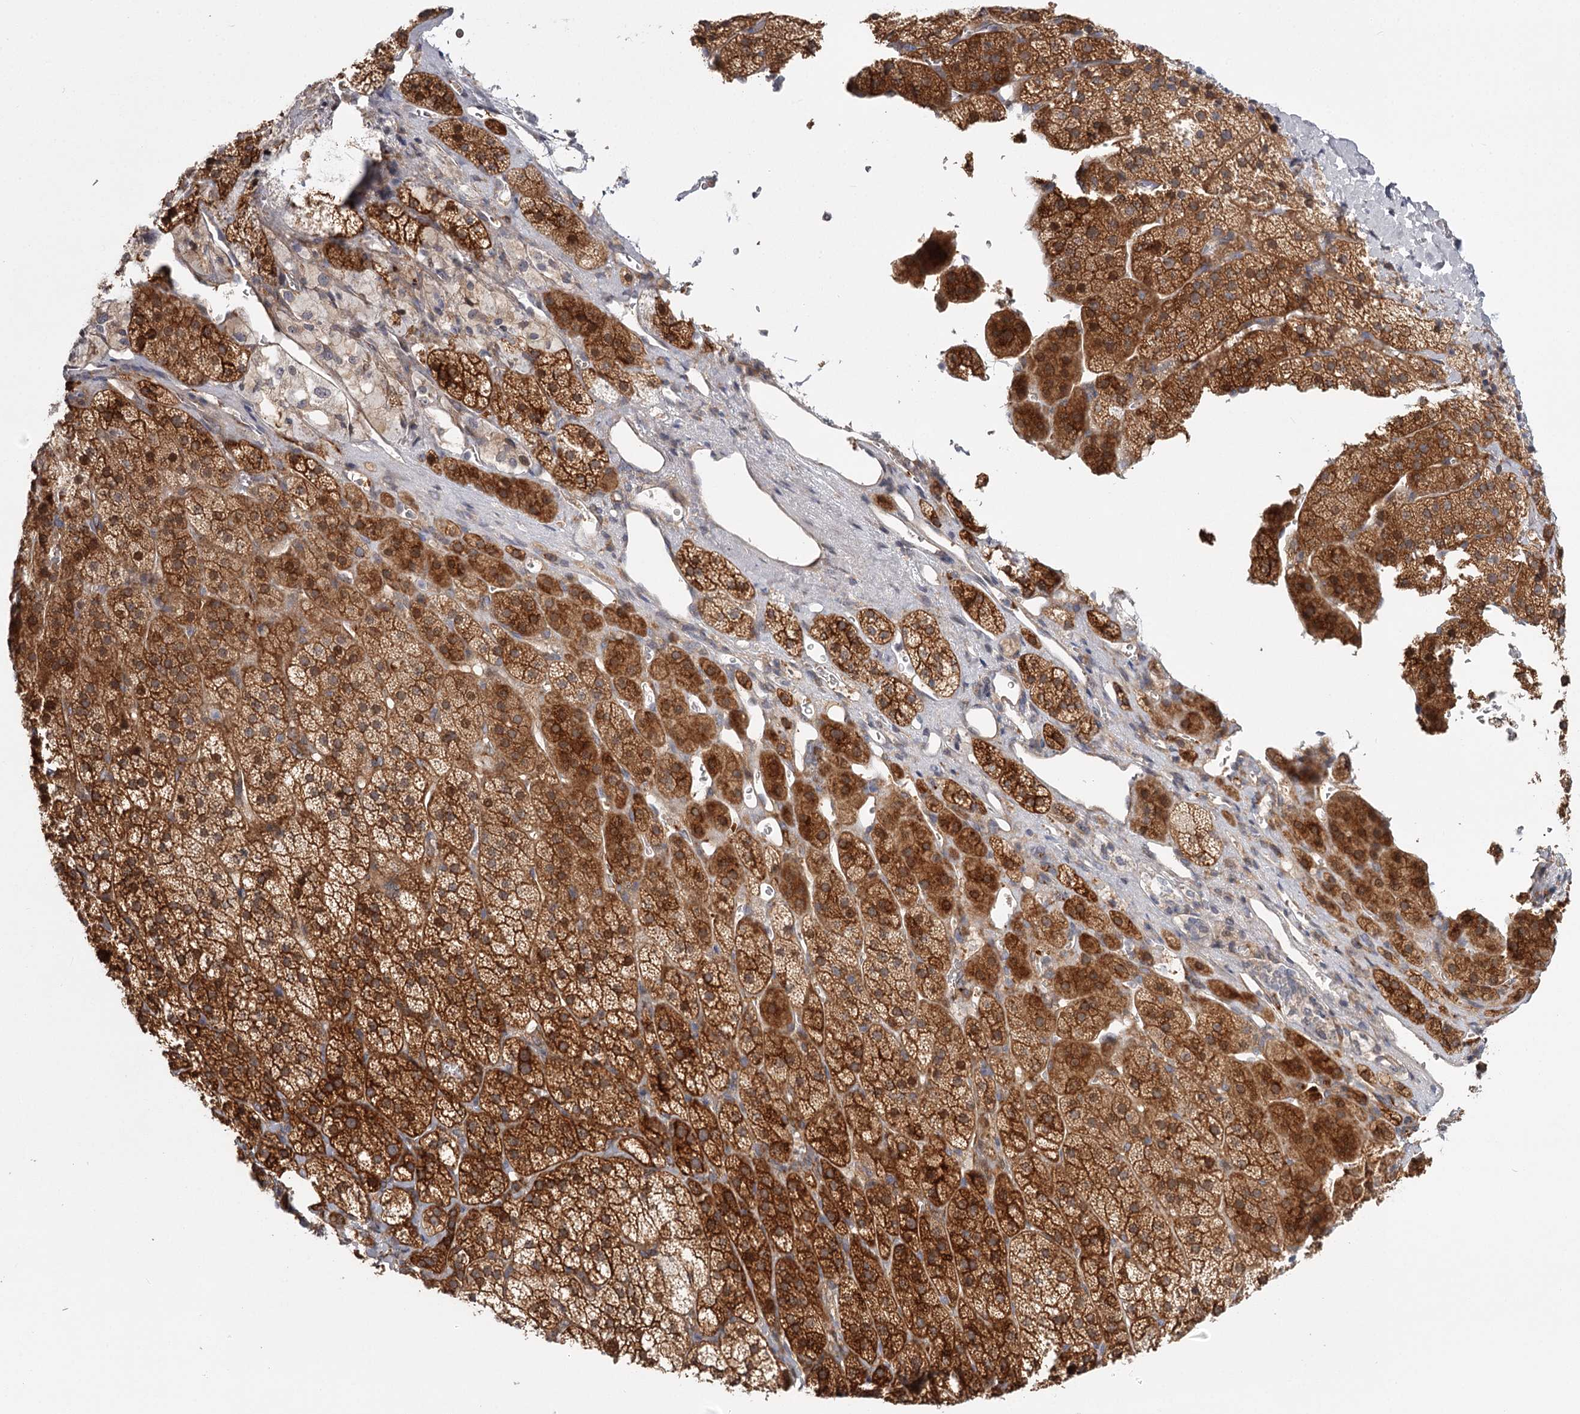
{"staining": {"intensity": "strong", "quantity": ">75%", "location": "cytoplasmic/membranous"}, "tissue": "adrenal gland", "cell_type": "Glandular cells", "image_type": "normal", "snomed": [{"axis": "morphology", "description": "Normal tissue, NOS"}, {"axis": "topography", "description": "Adrenal gland"}], "caption": "A high amount of strong cytoplasmic/membranous positivity is seen in about >75% of glandular cells in normal adrenal gland. (brown staining indicates protein expression, while blue staining denotes nuclei).", "gene": "CCNG2", "patient": {"sex": "female", "age": 44}}